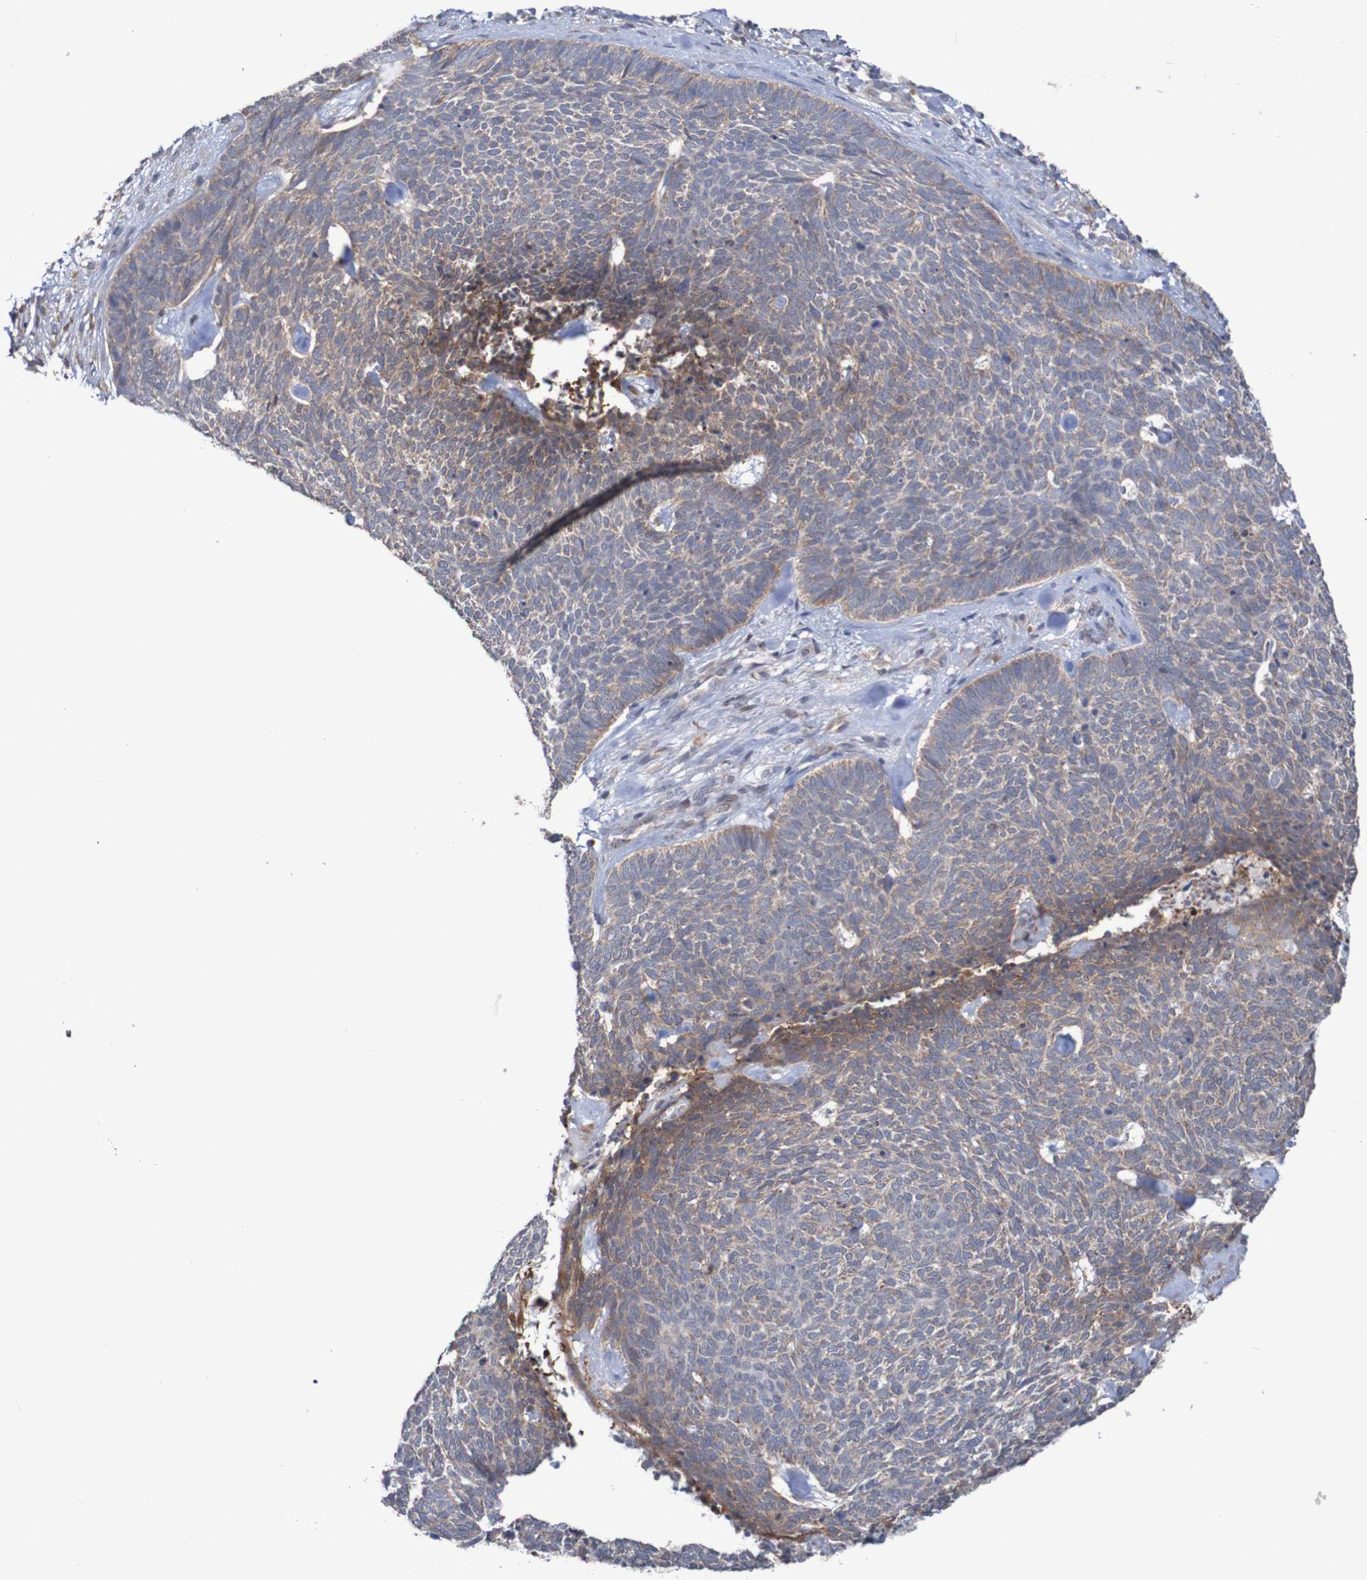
{"staining": {"intensity": "moderate", "quantity": "25%-75%", "location": "cytoplasmic/membranous"}, "tissue": "skin cancer", "cell_type": "Tumor cells", "image_type": "cancer", "snomed": [{"axis": "morphology", "description": "Basal cell carcinoma"}, {"axis": "topography", "description": "Skin"}], "caption": "IHC histopathology image of neoplastic tissue: skin basal cell carcinoma stained using immunohistochemistry exhibits medium levels of moderate protein expression localized specifically in the cytoplasmic/membranous of tumor cells, appearing as a cytoplasmic/membranous brown color.", "gene": "C3orf18", "patient": {"sex": "female", "age": 84}}